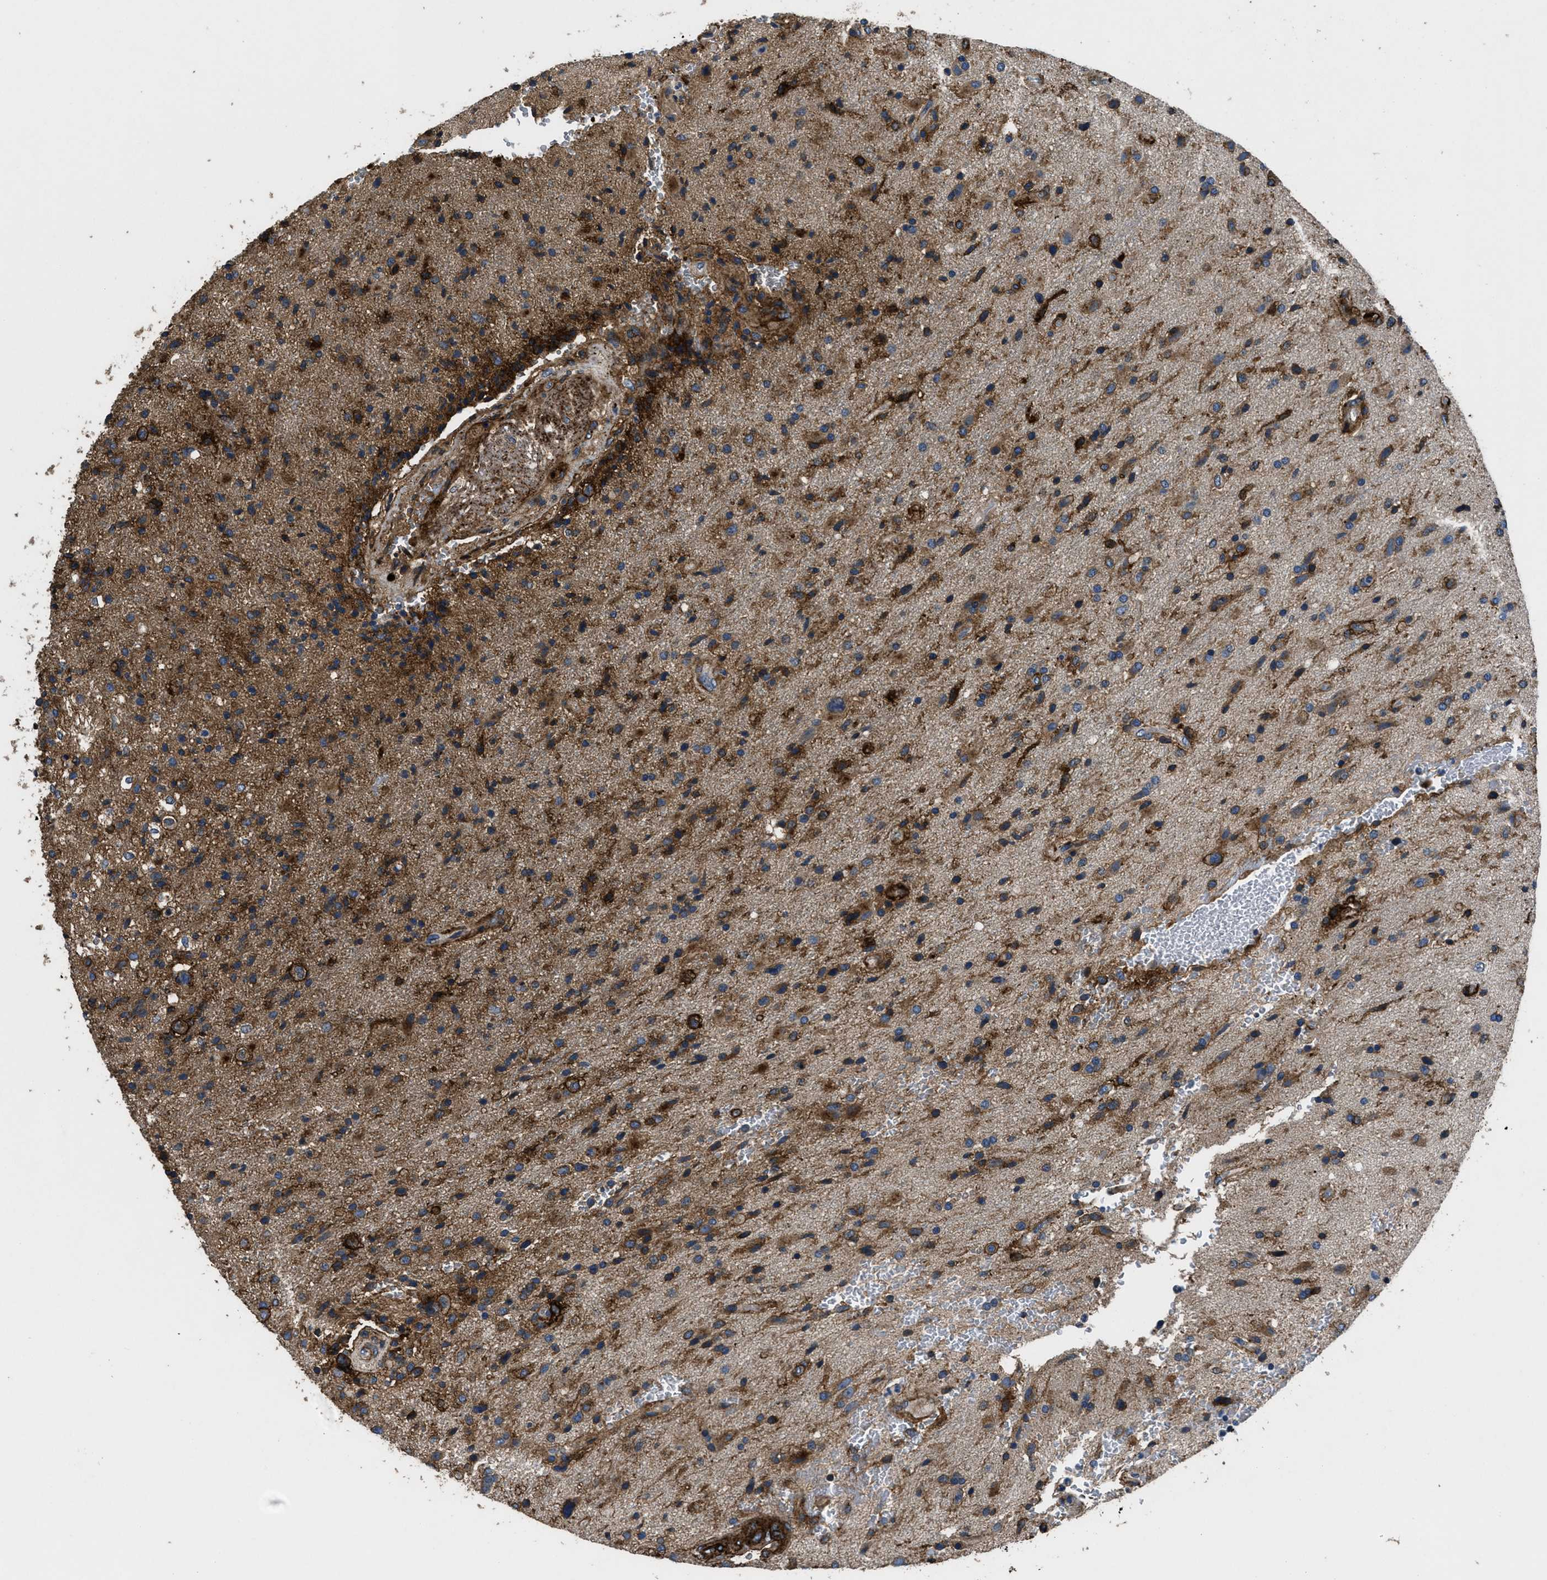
{"staining": {"intensity": "strong", "quantity": "25%-75%", "location": "cytoplasmic/membranous"}, "tissue": "glioma", "cell_type": "Tumor cells", "image_type": "cancer", "snomed": [{"axis": "morphology", "description": "Glioma, malignant, High grade"}, {"axis": "topography", "description": "Brain"}], "caption": "Malignant high-grade glioma was stained to show a protein in brown. There is high levels of strong cytoplasmic/membranous staining in approximately 25%-75% of tumor cells. (Brightfield microscopy of DAB IHC at high magnification).", "gene": "CD276", "patient": {"sex": "male", "age": 72}}